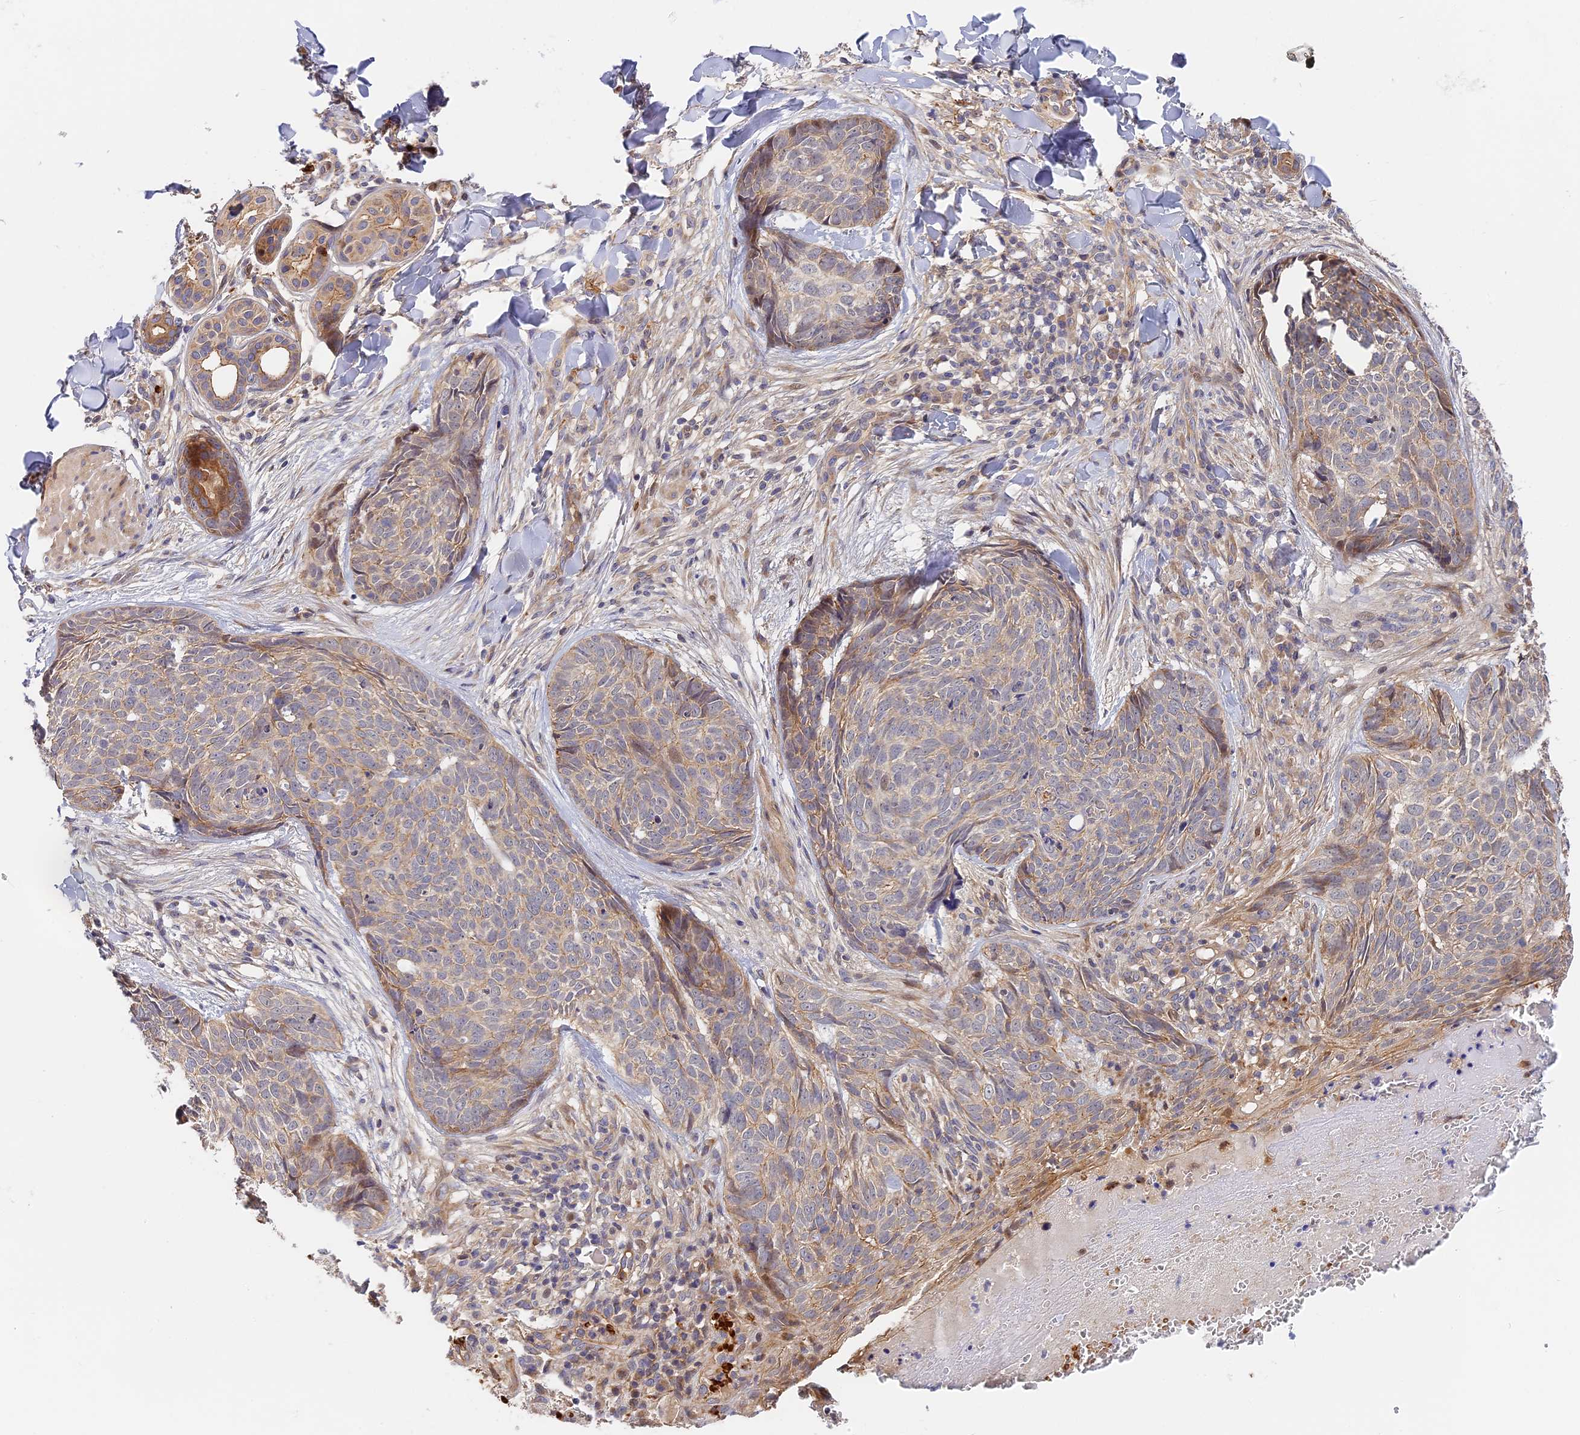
{"staining": {"intensity": "weak", "quantity": "<25%", "location": "cytoplasmic/membranous"}, "tissue": "skin cancer", "cell_type": "Tumor cells", "image_type": "cancer", "snomed": [{"axis": "morphology", "description": "Basal cell carcinoma"}, {"axis": "topography", "description": "Skin"}], "caption": "Immunohistochemistry (IHC) of basal cell carcinoma (skin) shows no positivity in tumor cells. Brightfield microscopy of immunohistochemistry stained with DAB (brown) and hematoxylin (blue), captured at high magnification.", "gene": "MISP3", "patient": {"sex": "female", "age": 61}}